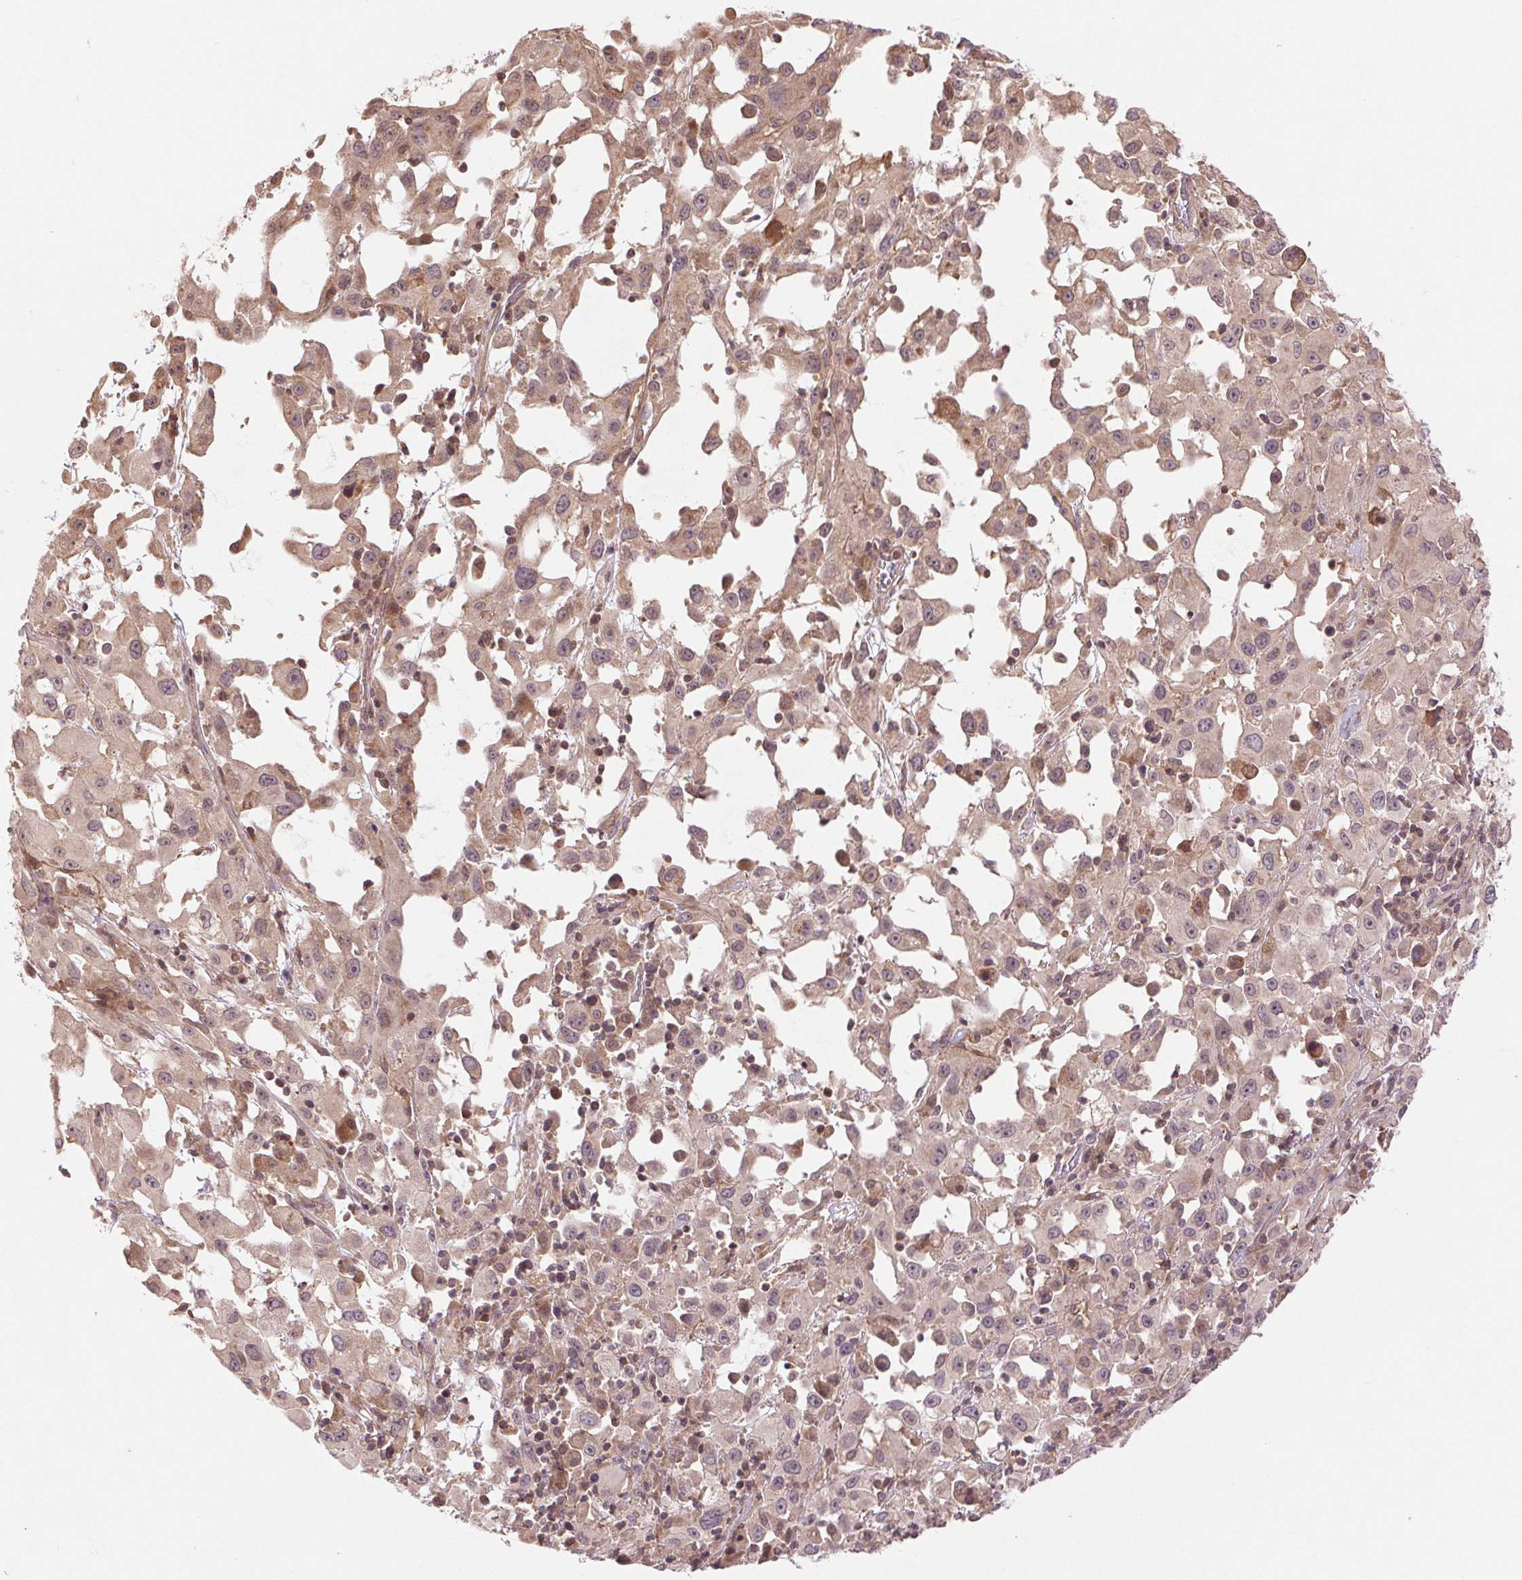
{"staining": {"intensity": "weak", "quantity": ">75%", "location": "cytoplasmic/membranous"}, "tissue": "melanoma", "cell_type": "Tumor cells", "image_type": "cancer", "snomed": [{"axis": "morphology", "description": "Malignant melanoma, Metastatic site"}, {"axis": "topography", "description": "Soft tissue"}], "caption": "Melanoma stained with a protein marker demonstrates weak staining in tumor cells.", "gene": "BTF3L4", "patient": {"sex": "male", "age": 50}}